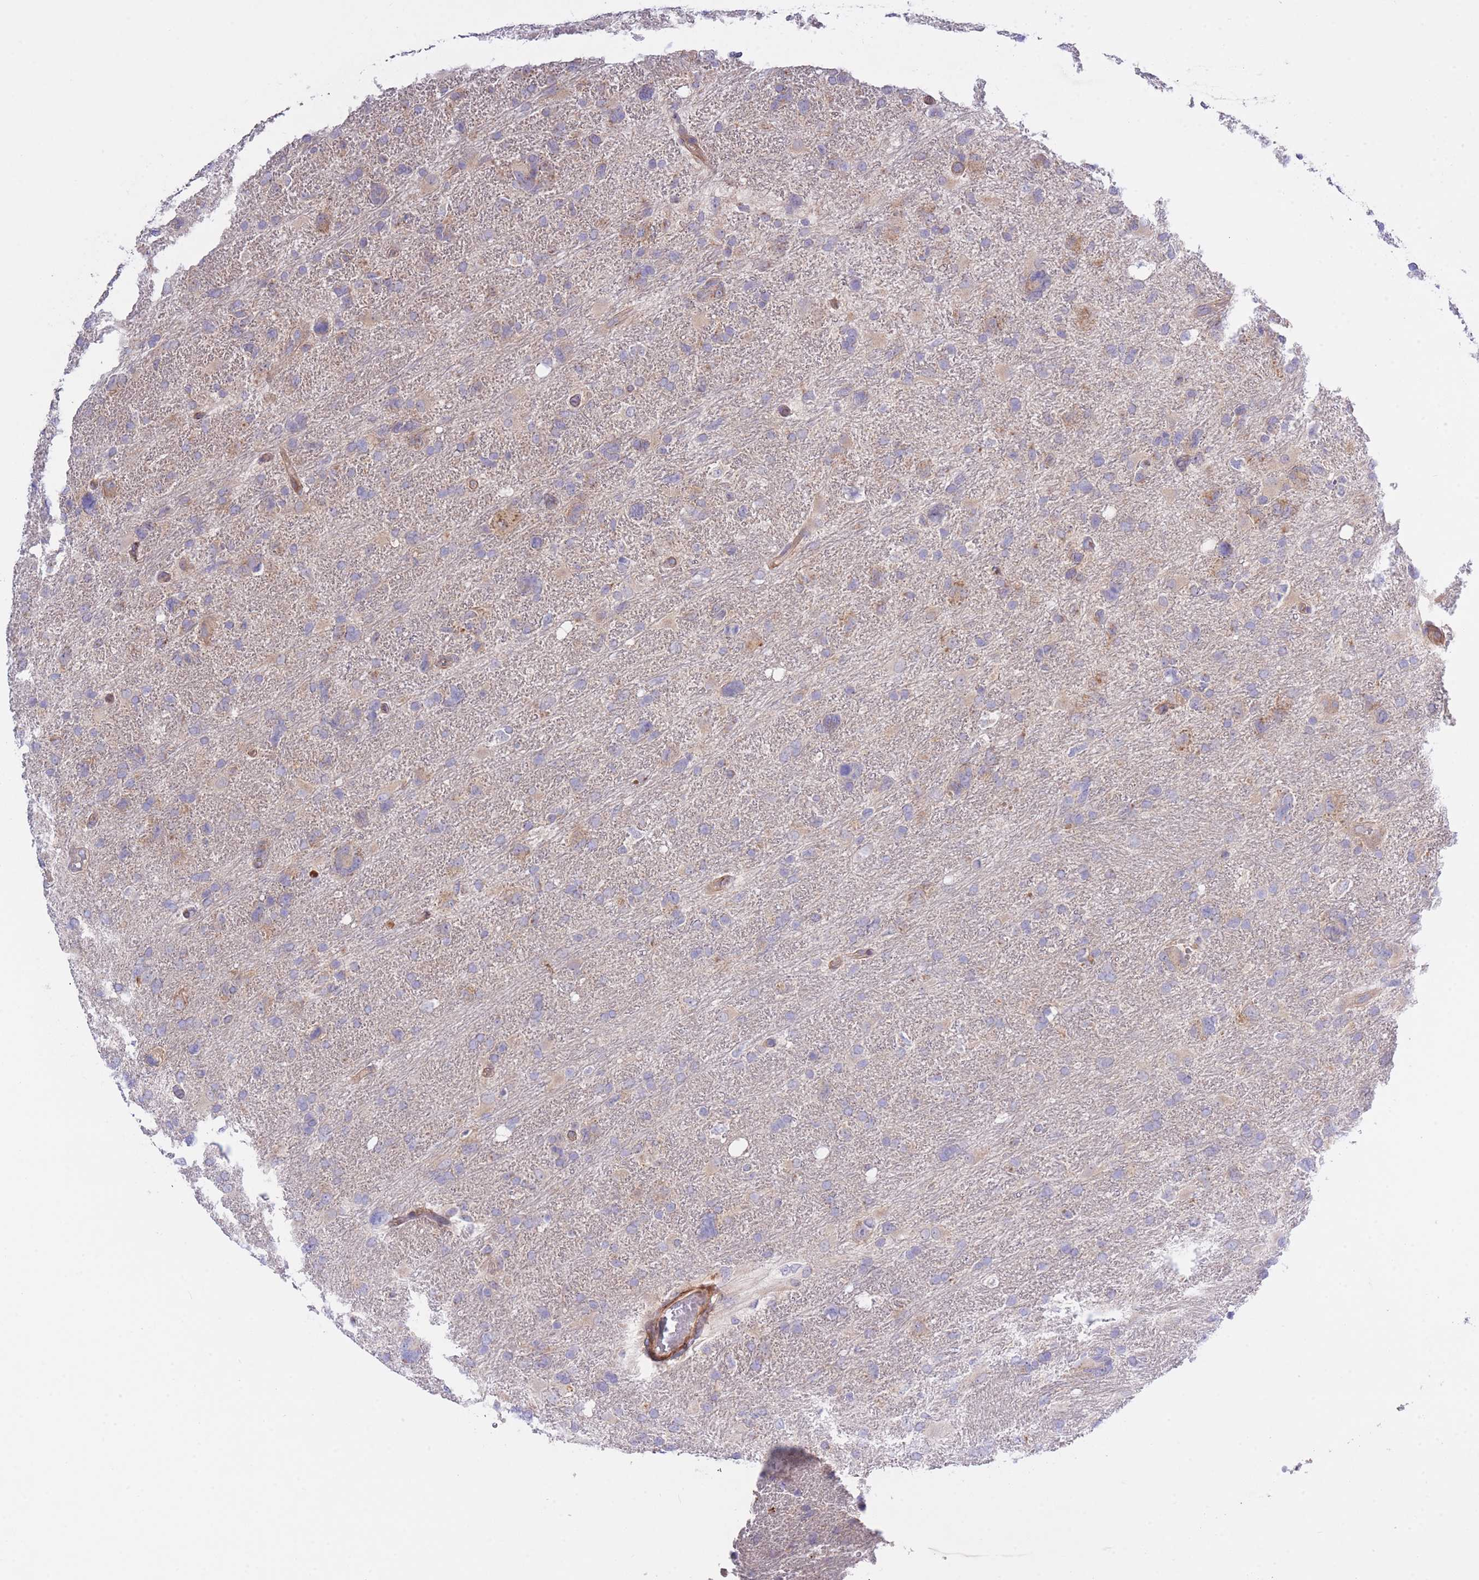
{"staining": {"intensity": "negative", "quantity": "none", "location": "none"}, "tissue": "glioma", "cell_type": "Tumor cells", "image_type": "cancer", "snomed": [{"axis": "morphology", "description": "Glioma, malignant, High grade"}, {"axis": "topography", "description": "Brain"}], "caption": "Immunohistochemistry (IHC) image of human malignant glioma (high-grade) stained for a protein (brown), which shows no positivity in tumor cells.", "gene": "CHAC1", "patient": {"sex": "male", "age": 61}}